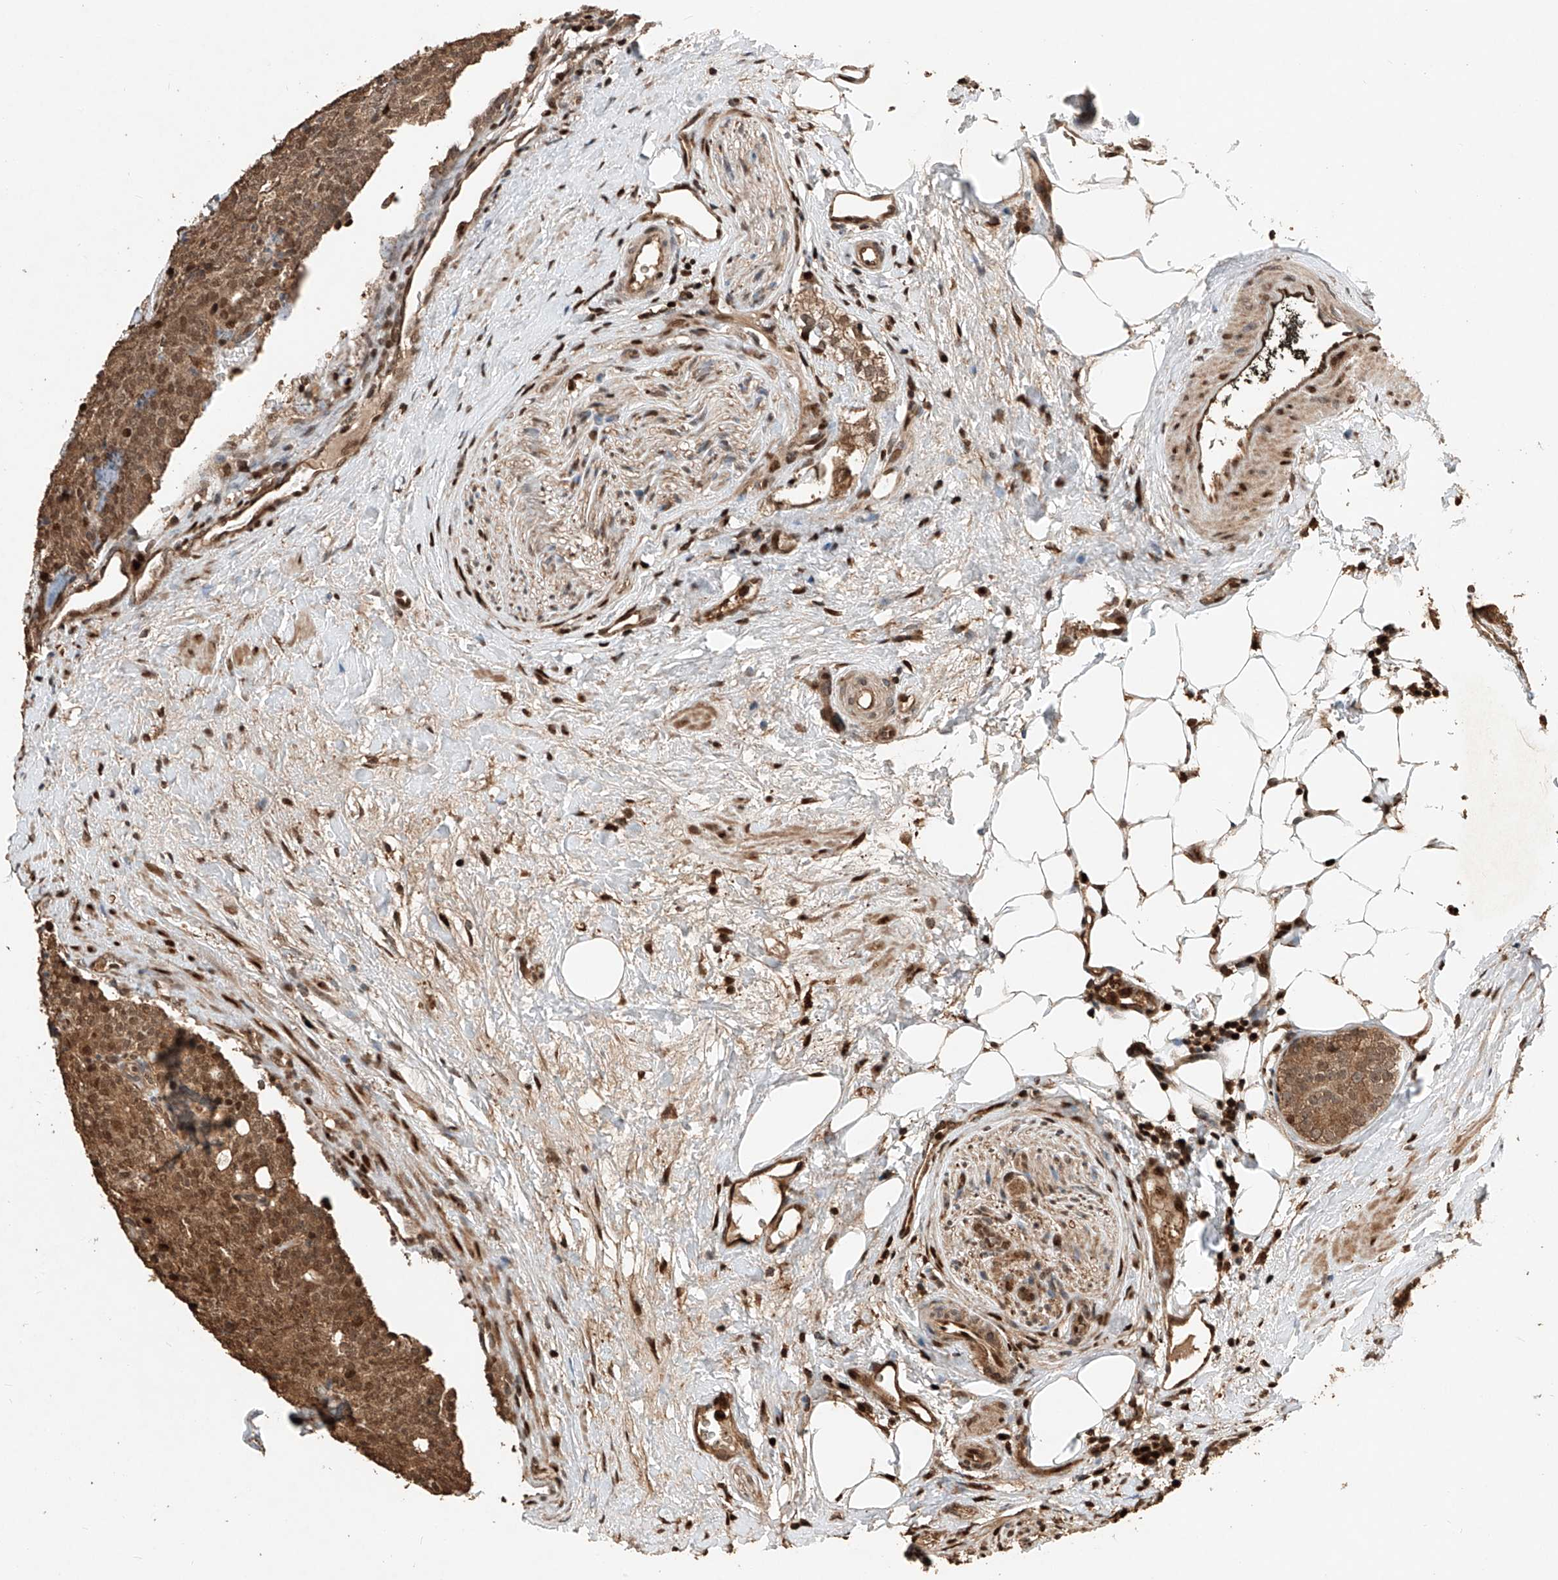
{"staining": {"intensity": "moderate", "quantity": ">75%", "location": "cytoplasmic/membranous,nuclear"}, "tissue": "prostate cancer", "cell_type": "Tumor cells", "image_type": "cancer", "snomed": [{"axis": "morphology", "description": "Adenocarcinoma, High grade"}, {"axis": "topography", "description": "Prostate"}], "caption": "About >75% of tumor cells in human prostate adenocarcinoma (high-grade) reveal moderate cytoplasmic/membranous and nuclear protein positivity as visualized by brown immunohistochemical staining.", "gene": "RMND1", "patient": {"sex": "male", "age": 56}}